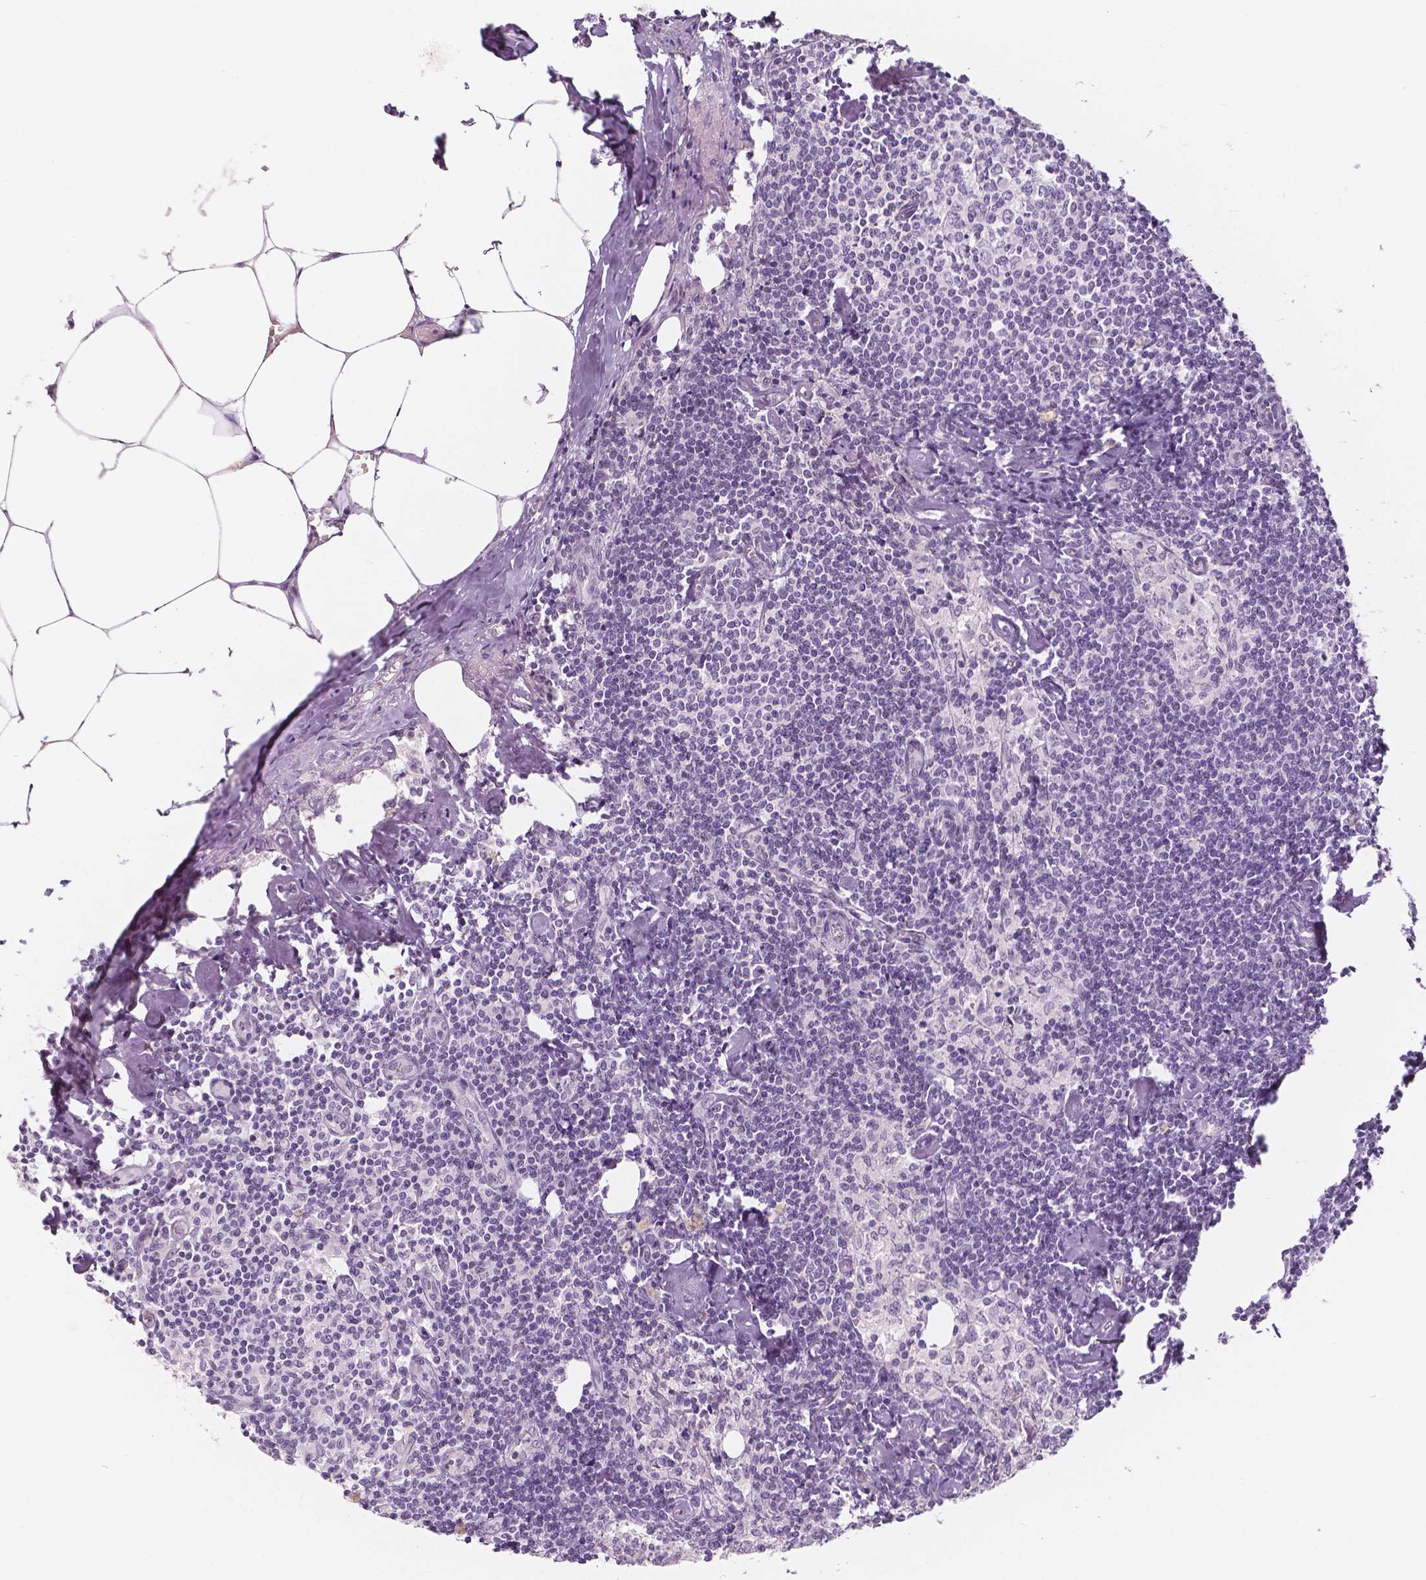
{"staining": {"intensity": "negative", "quantity": "none", "location": "none"}, "tissue": "lymph node", "cell_type": "Germinal center cells", "image_type": "normal", "snomed": [{"axis": "morphology", "description": "Normal tissue, NOS"}, {"axis": "topography", "description": "Lymph node"}], "caption": "Immunohistochemistry (IHC) of normal human lymph node shows no positivity in germinal center cells.", "gene": "KDM5B", "patient": {"sex": "female", "age": 69}}